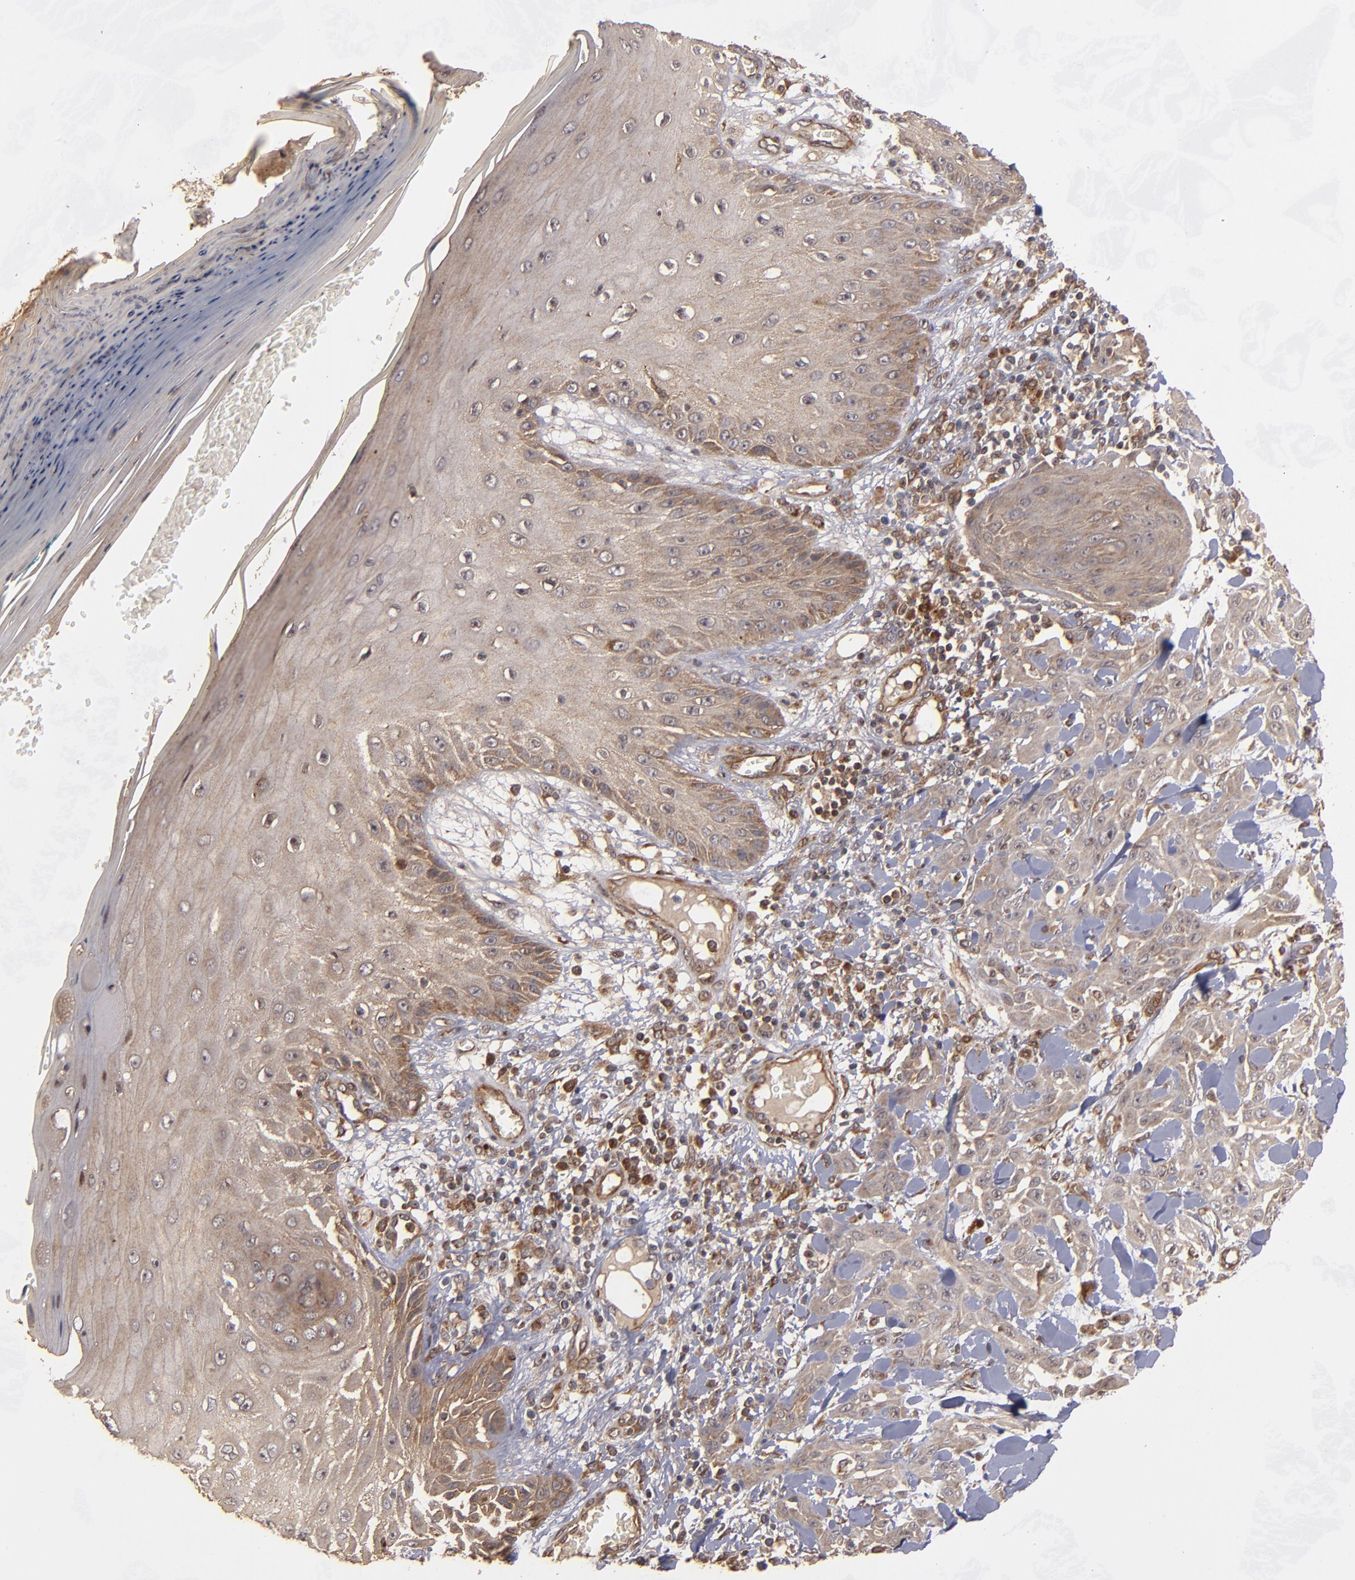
{"staining": {"intensity": "moderate", "quantity": ">75%", "location": "cytoplasmic/membranous"}, "tissue": "skin cancer", "cell_type": "Tumor cells", "image_type": "cancer", "snomed": [{"axis": "morphology", "description": "Squamous cell carcinoma, NOS"}, {"axis": "topography", "description": "Skin"}], "caption": "An immunohistochemistry (IHC) micrograph of neoplastic tissue is shown. Protein staining in brown labels moderate cytoplasmic/membranous positivity in skin cancer (squamous cell carcinoma) within tumor cells.", "gene": "BDKRB1", "patient": {"sex": "male", "age": 24}}